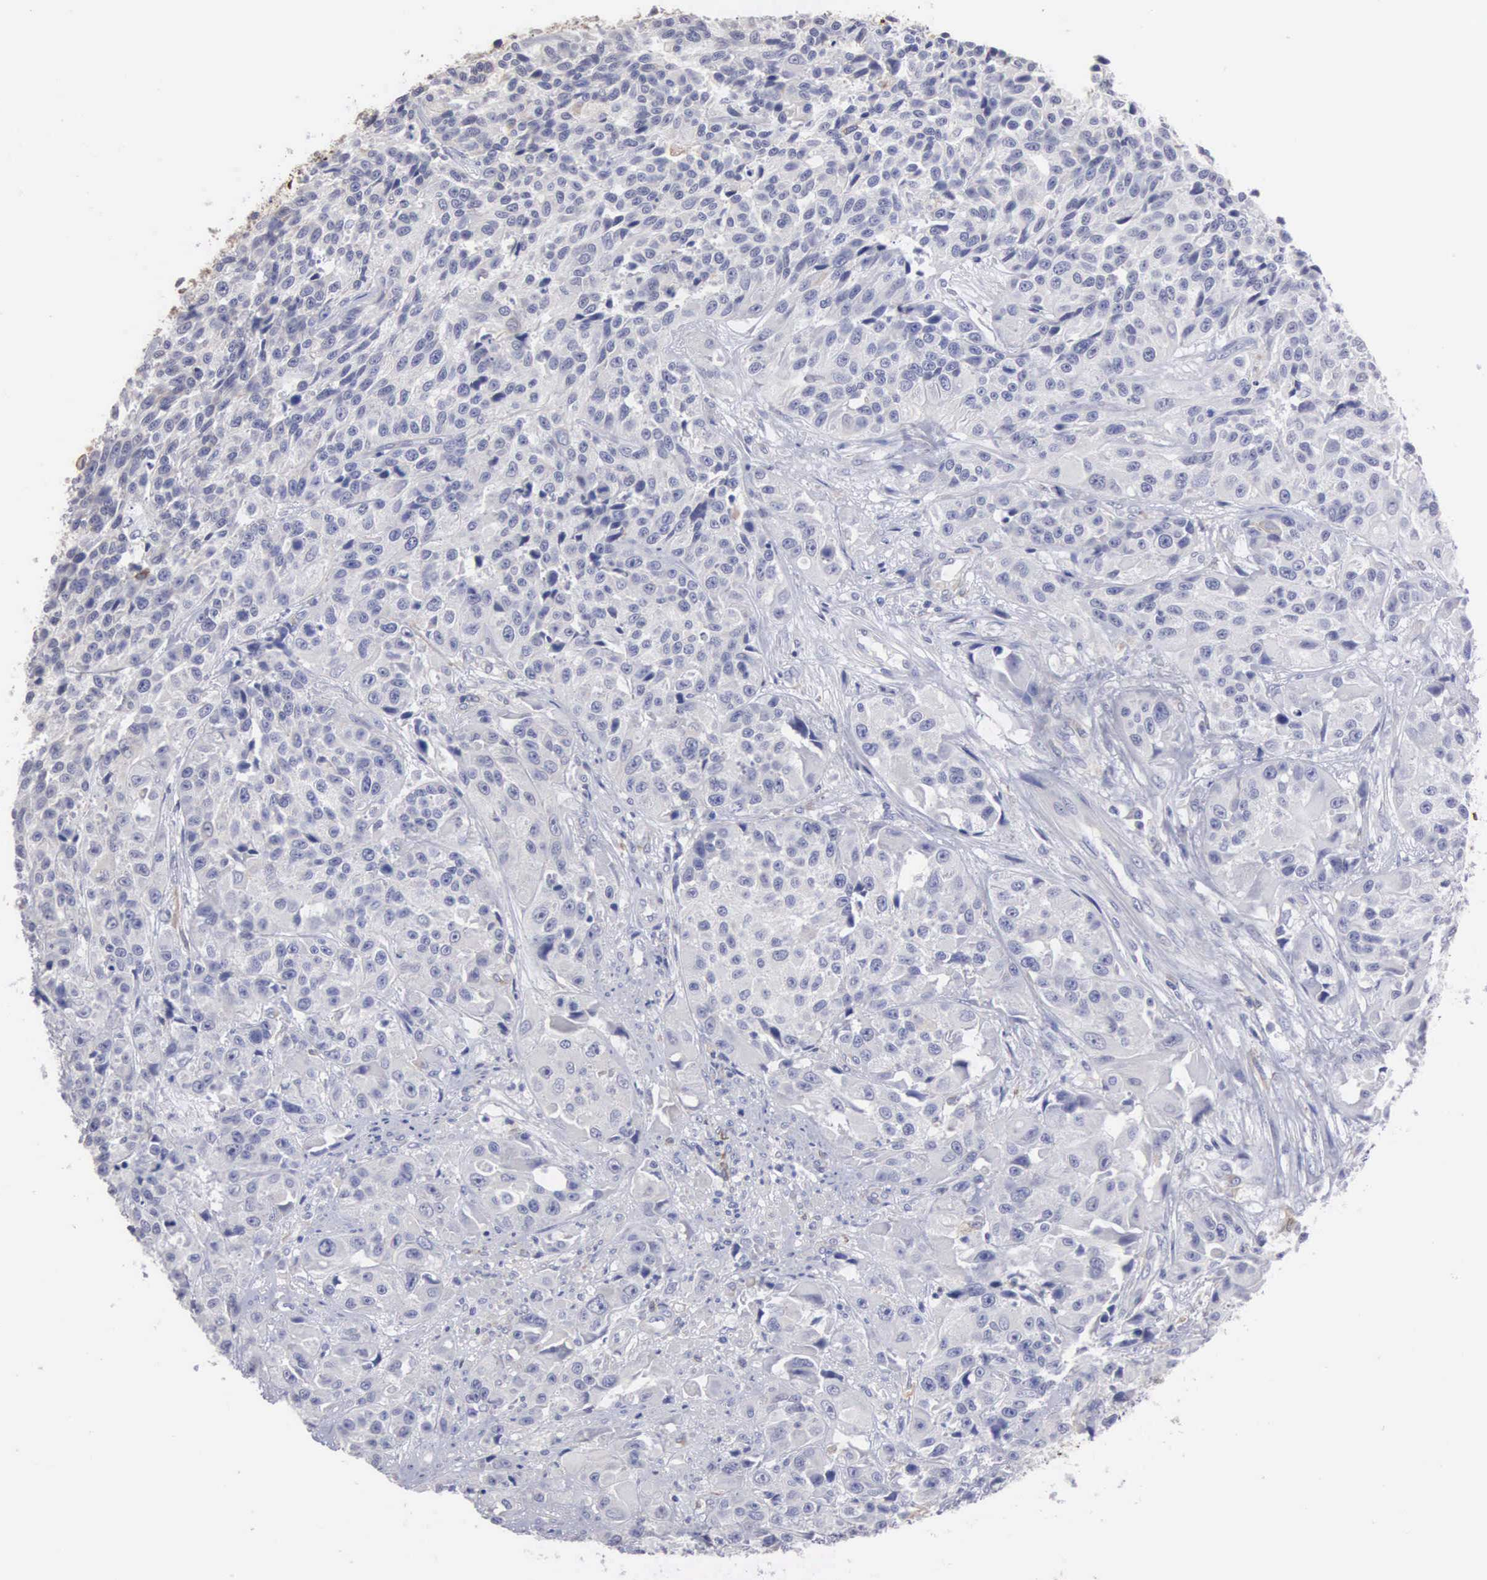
{"staining": {"intensity": "negative", "quantity": "none", "location": "none"}, "tissue": "urothelial cancer", "cell_type": "Tumor cells", "image_type": "cancer", "snomed": [{"axis": "morphology", "description": "Urothelial carcinoma, High grade"}, {"axis": "topography", "description": "Urinary bladder"}], "caption": "This is an IHC image of human high-grade urothelial carcinoma. There is no positivity in tumor cells.", "gene": "LIN52", "patient": {"sex": "female", "age": 81}}